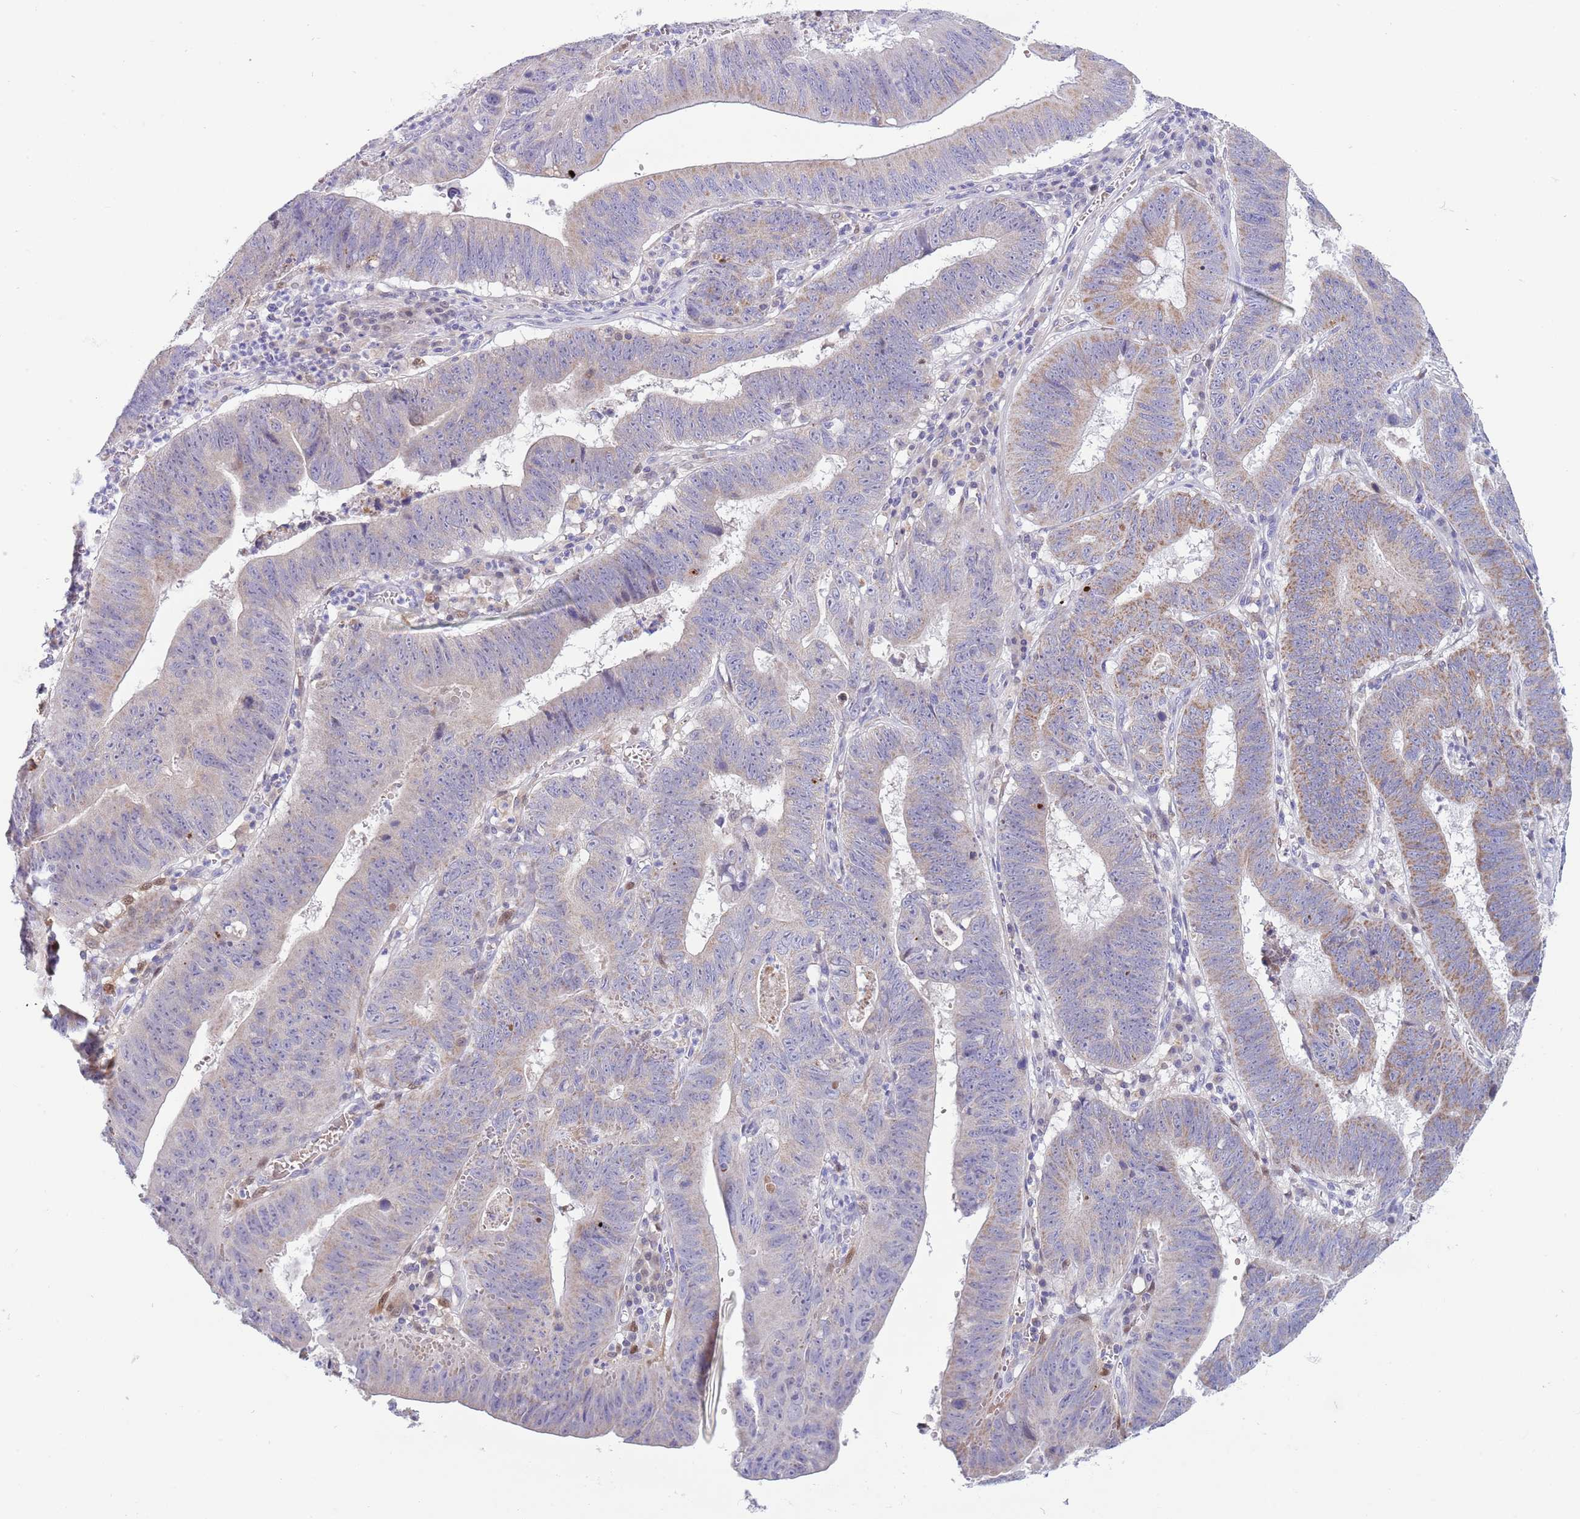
{"staining": {"intensity": "moderate", "quantity": "<25%", "location": "cytoplasmic/membranous"}, "tissue": "stomach cancer", "cell_type": "Tumor cells", "image_type": "cancer", "snomed": [{"axis": "morphology", "description": "Adenocarcinoma, NOS"}, {"axis": "topography", "description": "Stomach"}], "caption": "The image shows a brown stain indicating the presence of a protein in the cytoplasmic/membranous of tumor cells in stomach adenocarcinoma. (DAB IHC with brightfield microscopy, high magnification).", "gene": "DDHD1", "patient": {"sex": "male", "age": 59}}